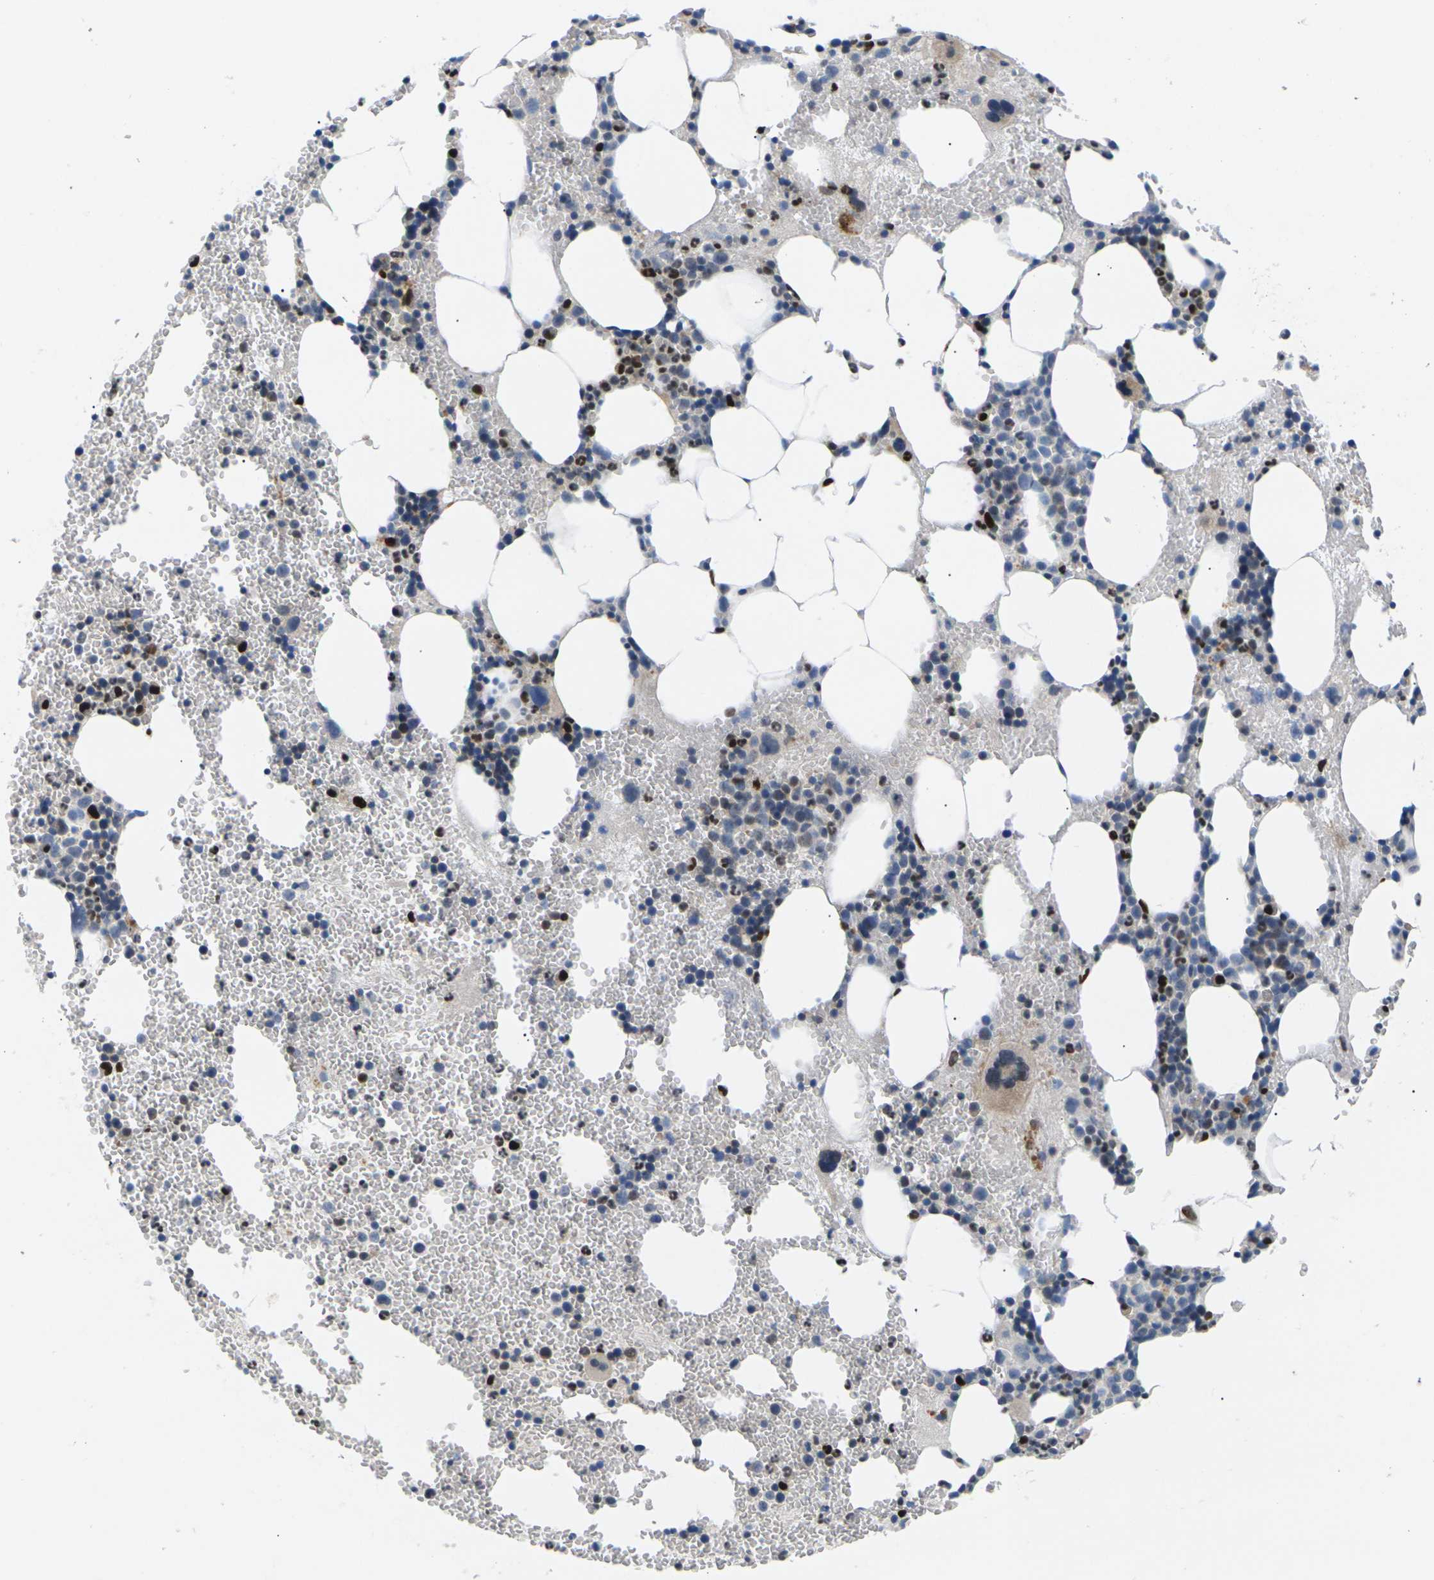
{"staining": {"intensity": "strong", "quantity": "25%-75%", "location": "nuclear"}, "tissue": "bone marrow", "cell_type": "Hematopoietic cells", "image_type": "normal", "snomed": [{"axis": "morphology", "description": "Normal tissue, NOS"}, {"axis": "morphology", "description": "Inflammation, NOS"}, {"axis": "topography", "description": "Bone marrow"}], "caption": "A high-resolution histopathology image shows IHC staining of unremarkable bone marrow, which exhibits strong nuclear staining in approximately 25%-75% of hematopoietic cells.", "gene": "RPS6KA3", "patient": {"sex": "female", "age": 76}}